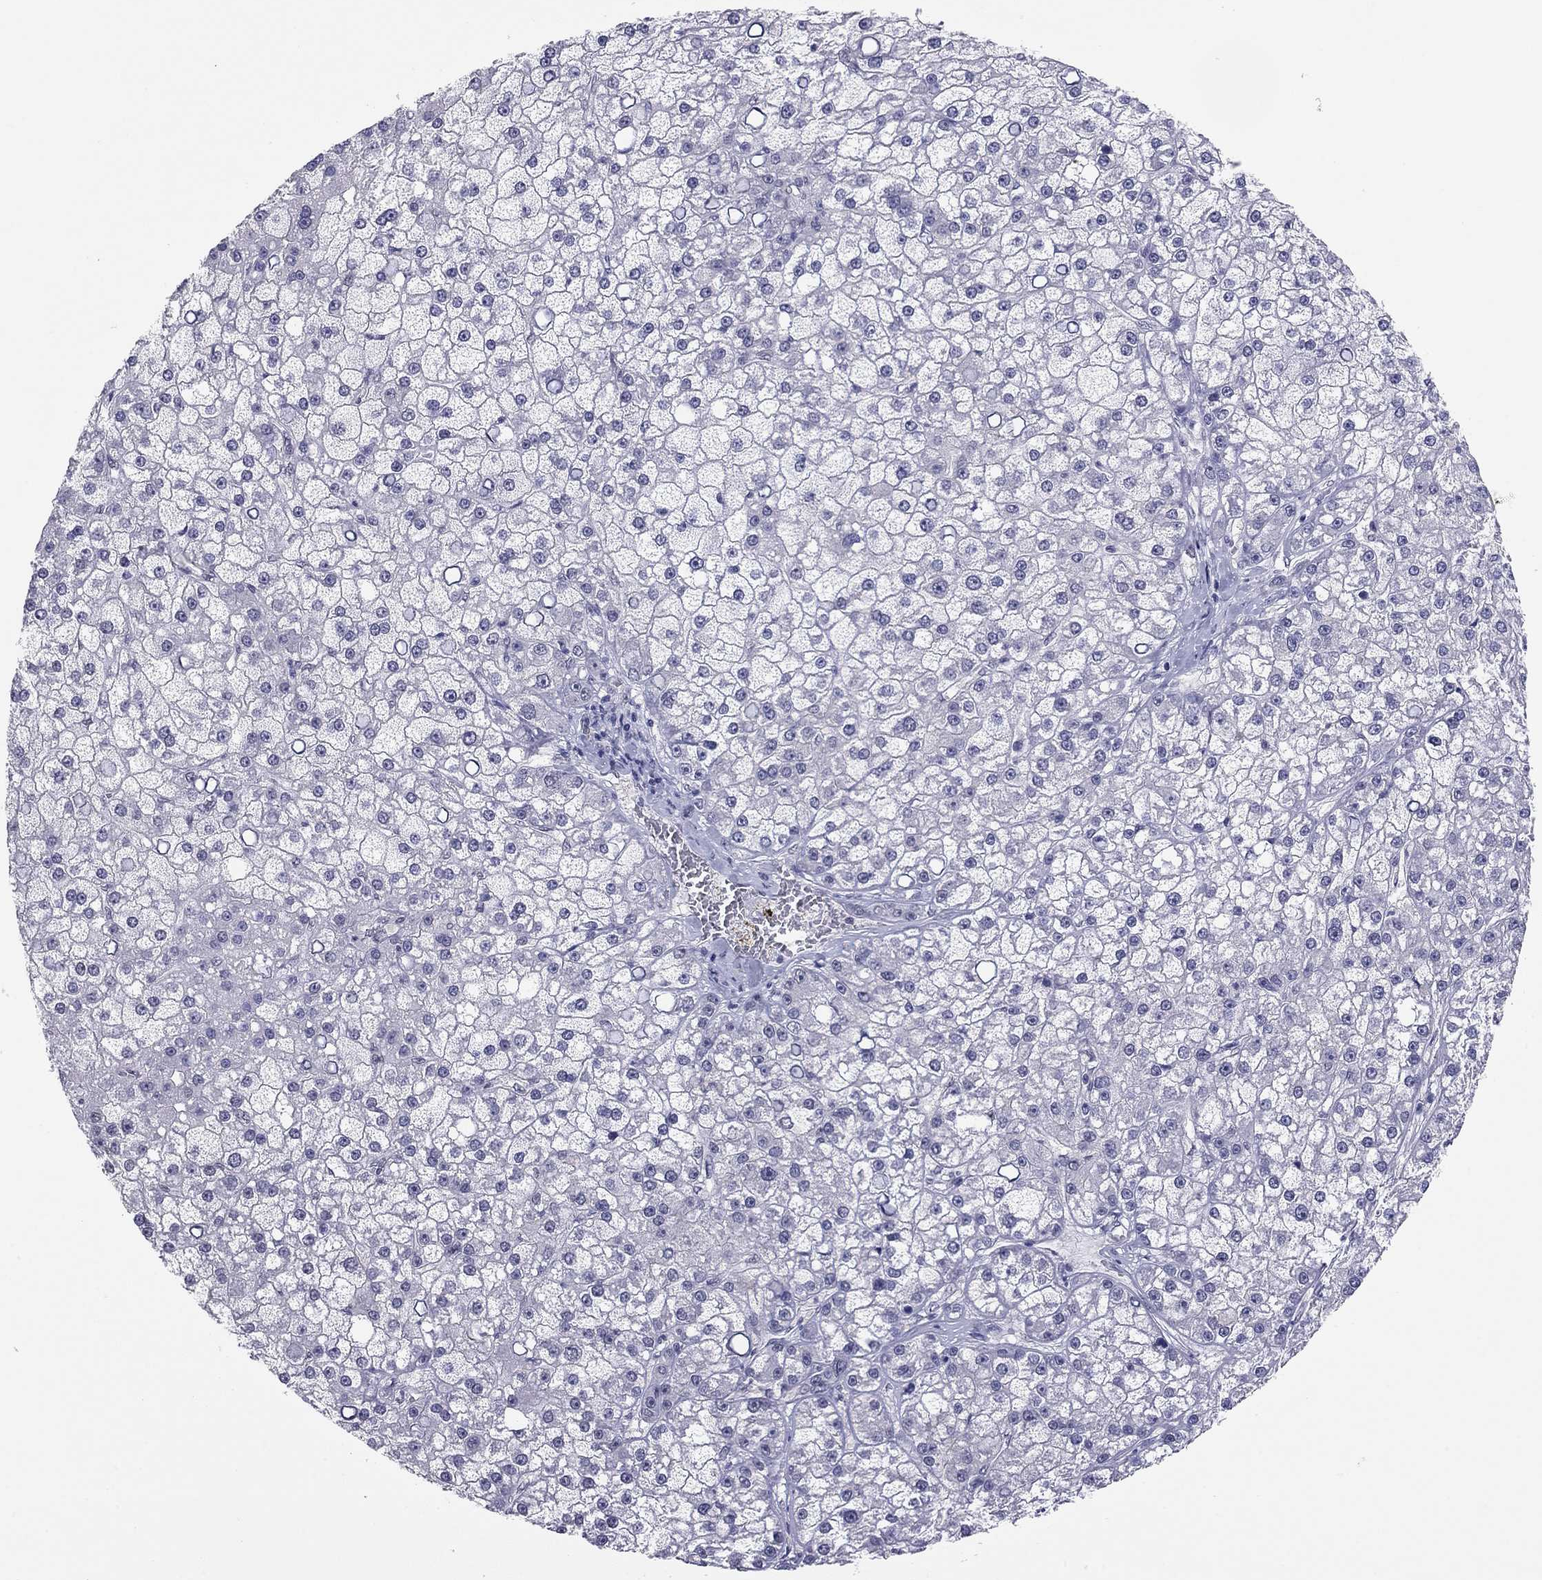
{"staining": {"intensity": "negative", "quantity": "none", "location": "none"}, "tissue": "liver cancer", "cell_type": "Tumor cells", "image_type": "cancer", "snomed": [{"axis": "morphology", "description": "Carcinoma, Hepatocellular, NOS"}, {"axis": "topography", "description": "Liver"}], "caption": "Immunohistochemical staining of human liver cancer (hepatocellular carcinoma) displays no significant positivity in tumor cells.", "gene": "DOT1L", "patient": {"sex": "male", "age": 67}}